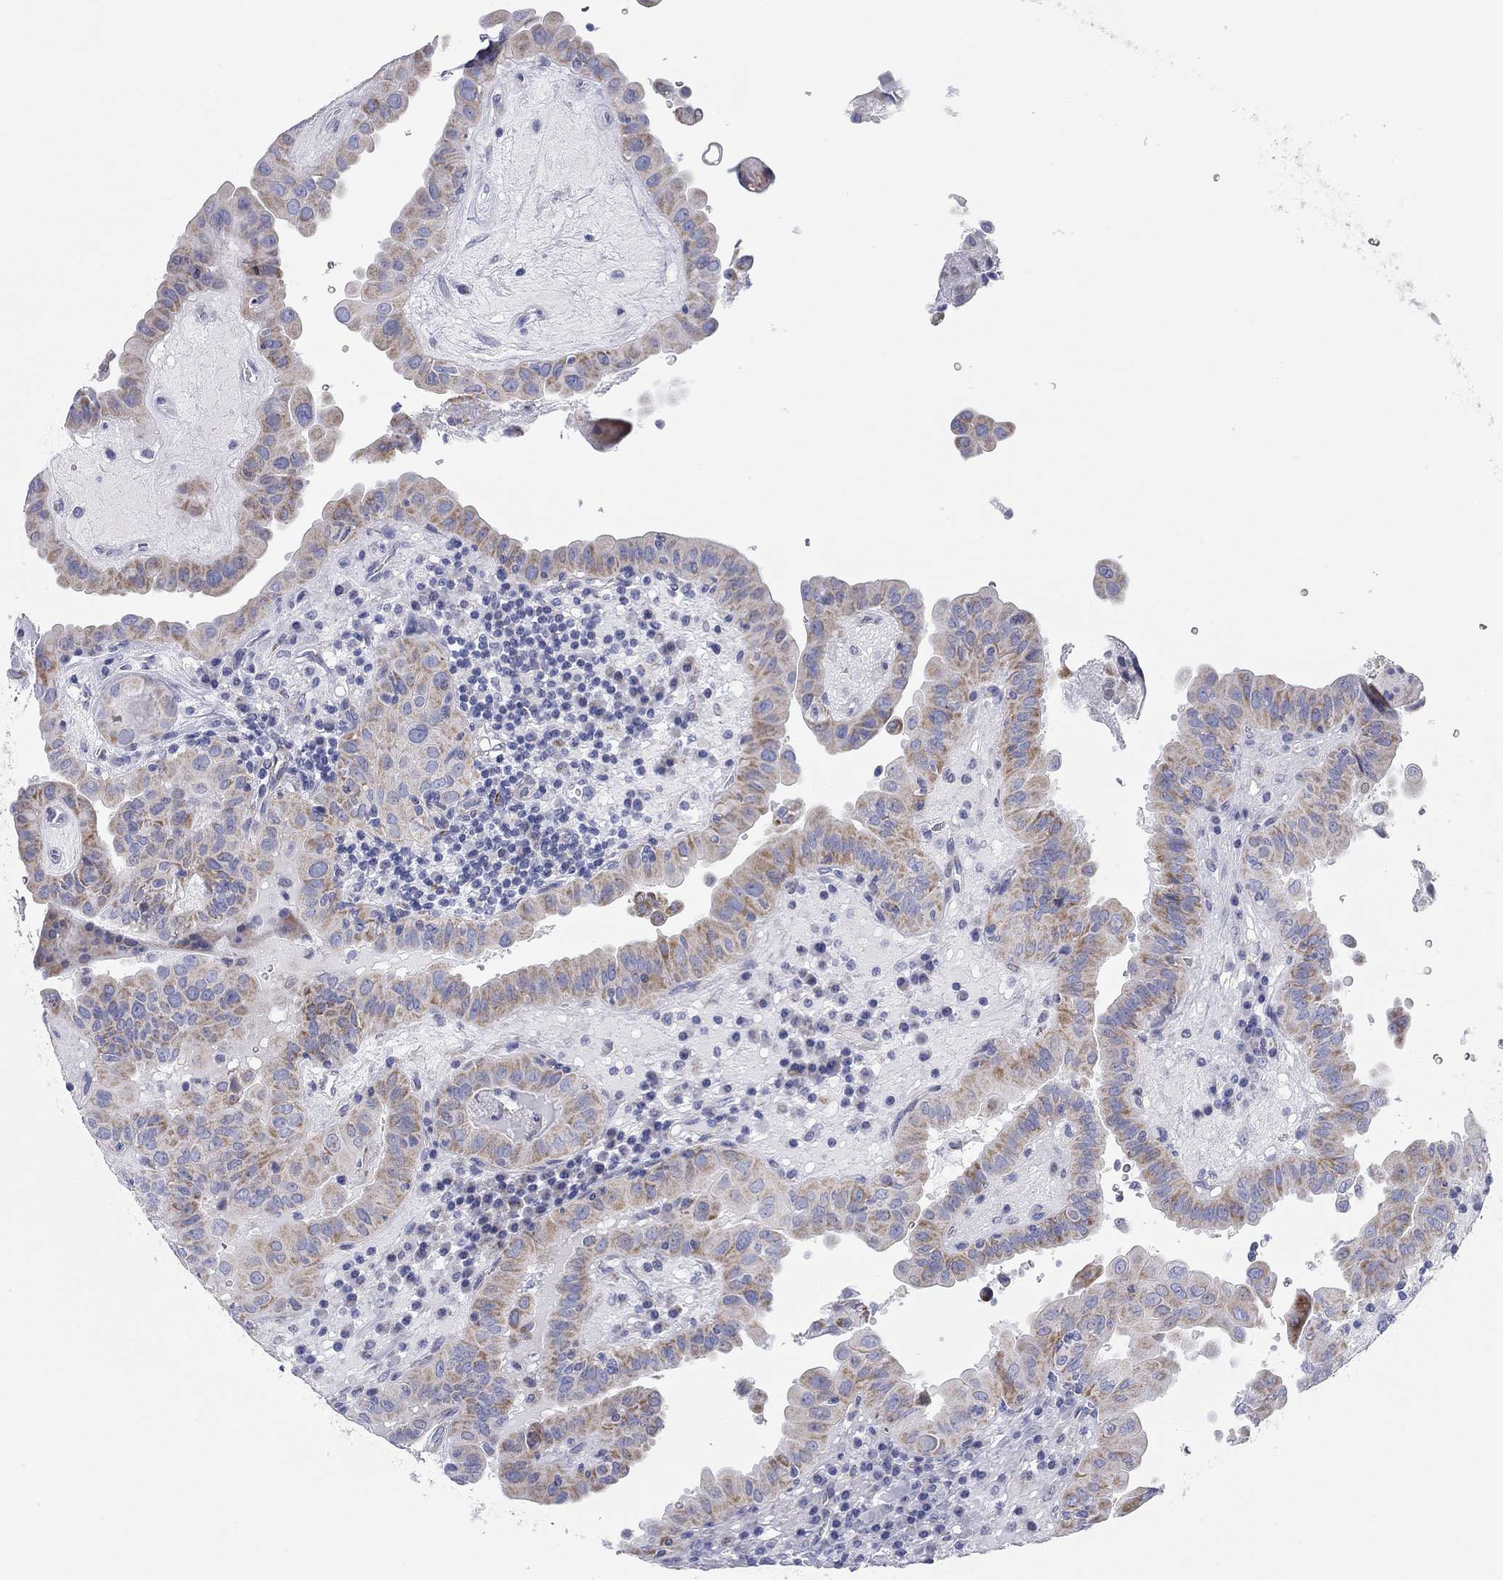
{"staining": {"intensity": "weak", "quantity": "25%-75%", "location": "cytoplasmic/membranous"}, "tissue": "thyroid cancer", "cell_type": "Tumor cells", "image_type": "cancer", "snomed": [{"axis": "morphology", "description": "Papillary adenocarcinoma, NOS"}, {"axis": "topography", "description": "Thyroid gland"}], "caption": "A photomicrograph of human papillary adenocarcinoma (thyroid) stained for a protein demonstrates weak cytoplasmic/membranous brown staining in tumor cells. (DAB (3,3'-diaminobenzidine) IHC, brown staining for protein, blue staining for nuclei).", "gene": "CHI3L2", "patient": {"sex": "female", "age": 37}}